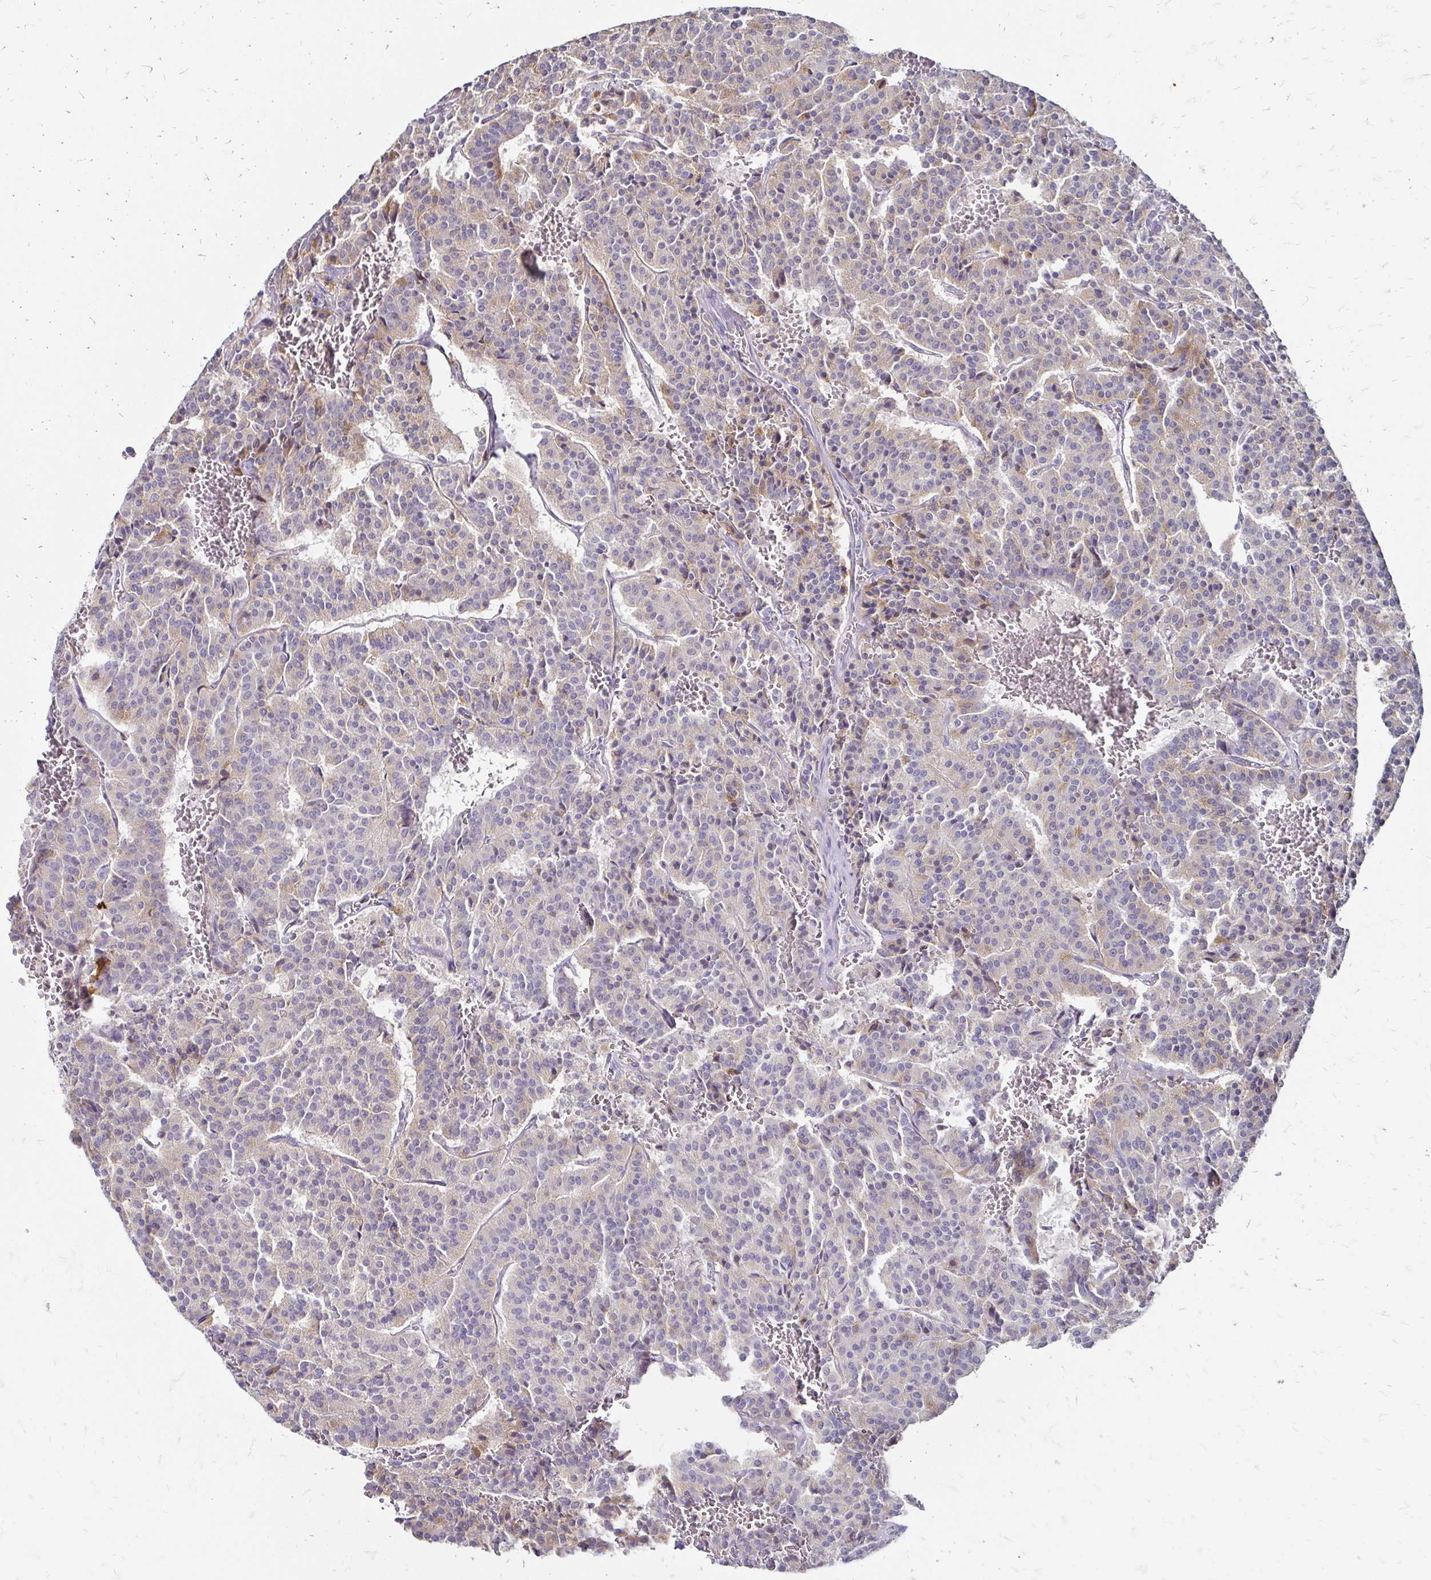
{"staining": {"intensity": "weak", "quantity": "<25%", "location": "cytoplasmic/membranous"}, "tissue": "carcinoid", "cell_type": "Tumor cells", "image_type": "cancer", "snomed": [{"axis": "morphology", "description": "Carcinoid, malignant, NOS"}, {"axis": "topography", "description": "Lung"}], "caption": "Photomicrograph shows no protein expression in tumor cells of carcinoid tissue.", "gene": "SCG3", "patient": {"sex": "male", "age": 70}}